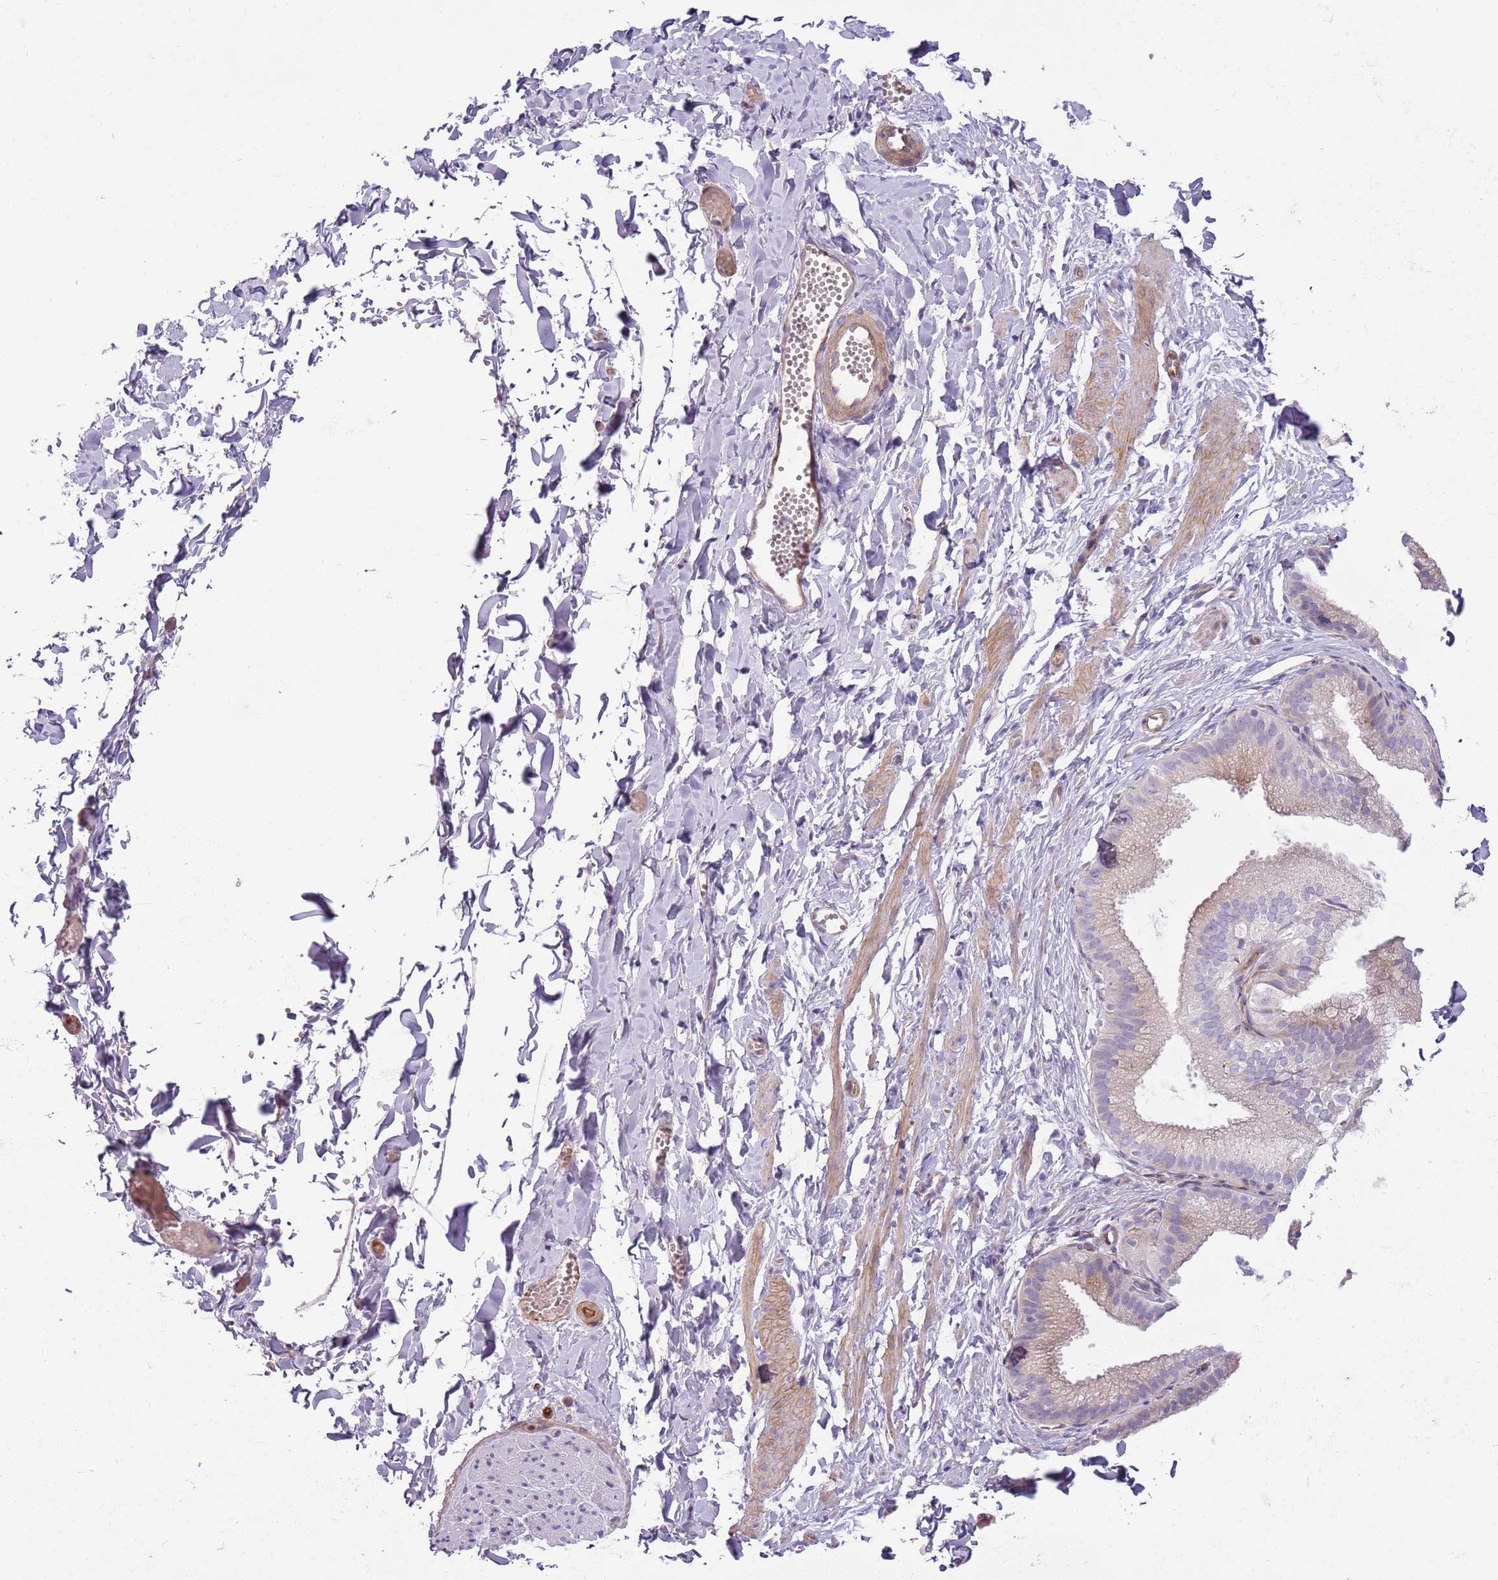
{"staining": {"intensity": "negative", "quantity": "none", "location": "none"}, "tissue": "adipose tissue", "cell_type": "Adipocytes", "image_type": "normal", "snomed": [{"axis": "morphology", "description": "Normal tissue, NOS"}, {"axis": "topography", "description": "Gallbladder"}, {"axis": "topography", "description": "Peripheral nerve tissue"}], "caption": "The image exhibits no significant positivity in adipocytes of adipose tissue.", "gene": "MRO", "patient": {"sex": "male", "age": 38}}